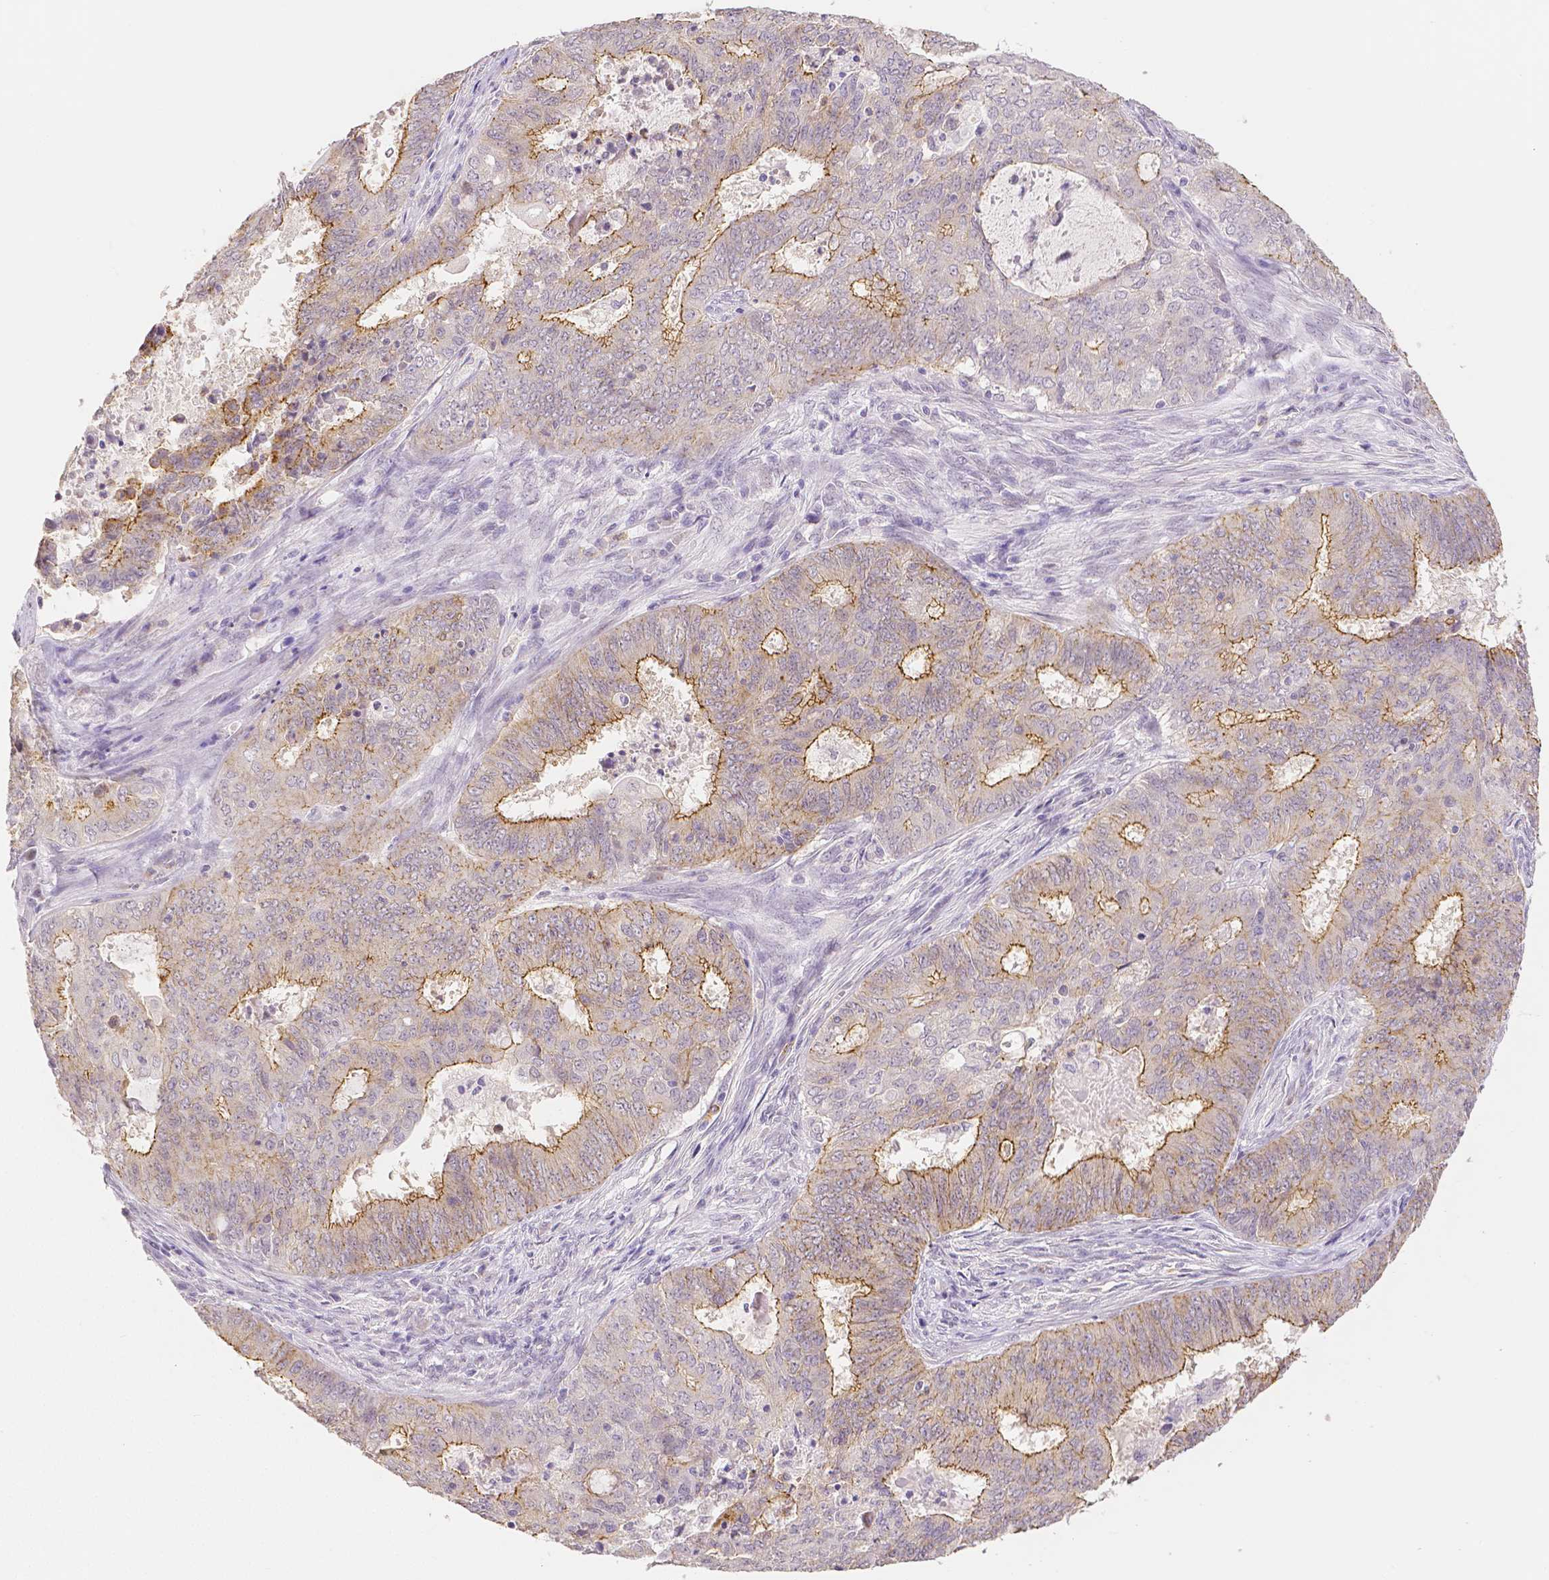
{"staining": {"intensity": "moderate", "quantity": ">75%", "location": "cytoplasmic/membranous"}, "tissue": "endometrial cancer", "cell_type": "Tumor cells", "image_type": "cancer", "snomed": [{"axis": "morphology", "description": "Adenocarcinoma, NOS"}, {"axis": "topography", "description": "Endometrium"}], "caption": "Human endometrial cancer stained with a protein marker exhibits moderate staining in tumor cells.", "gene": "OCLN", "patient": {"sex": "female", "age": 62}}